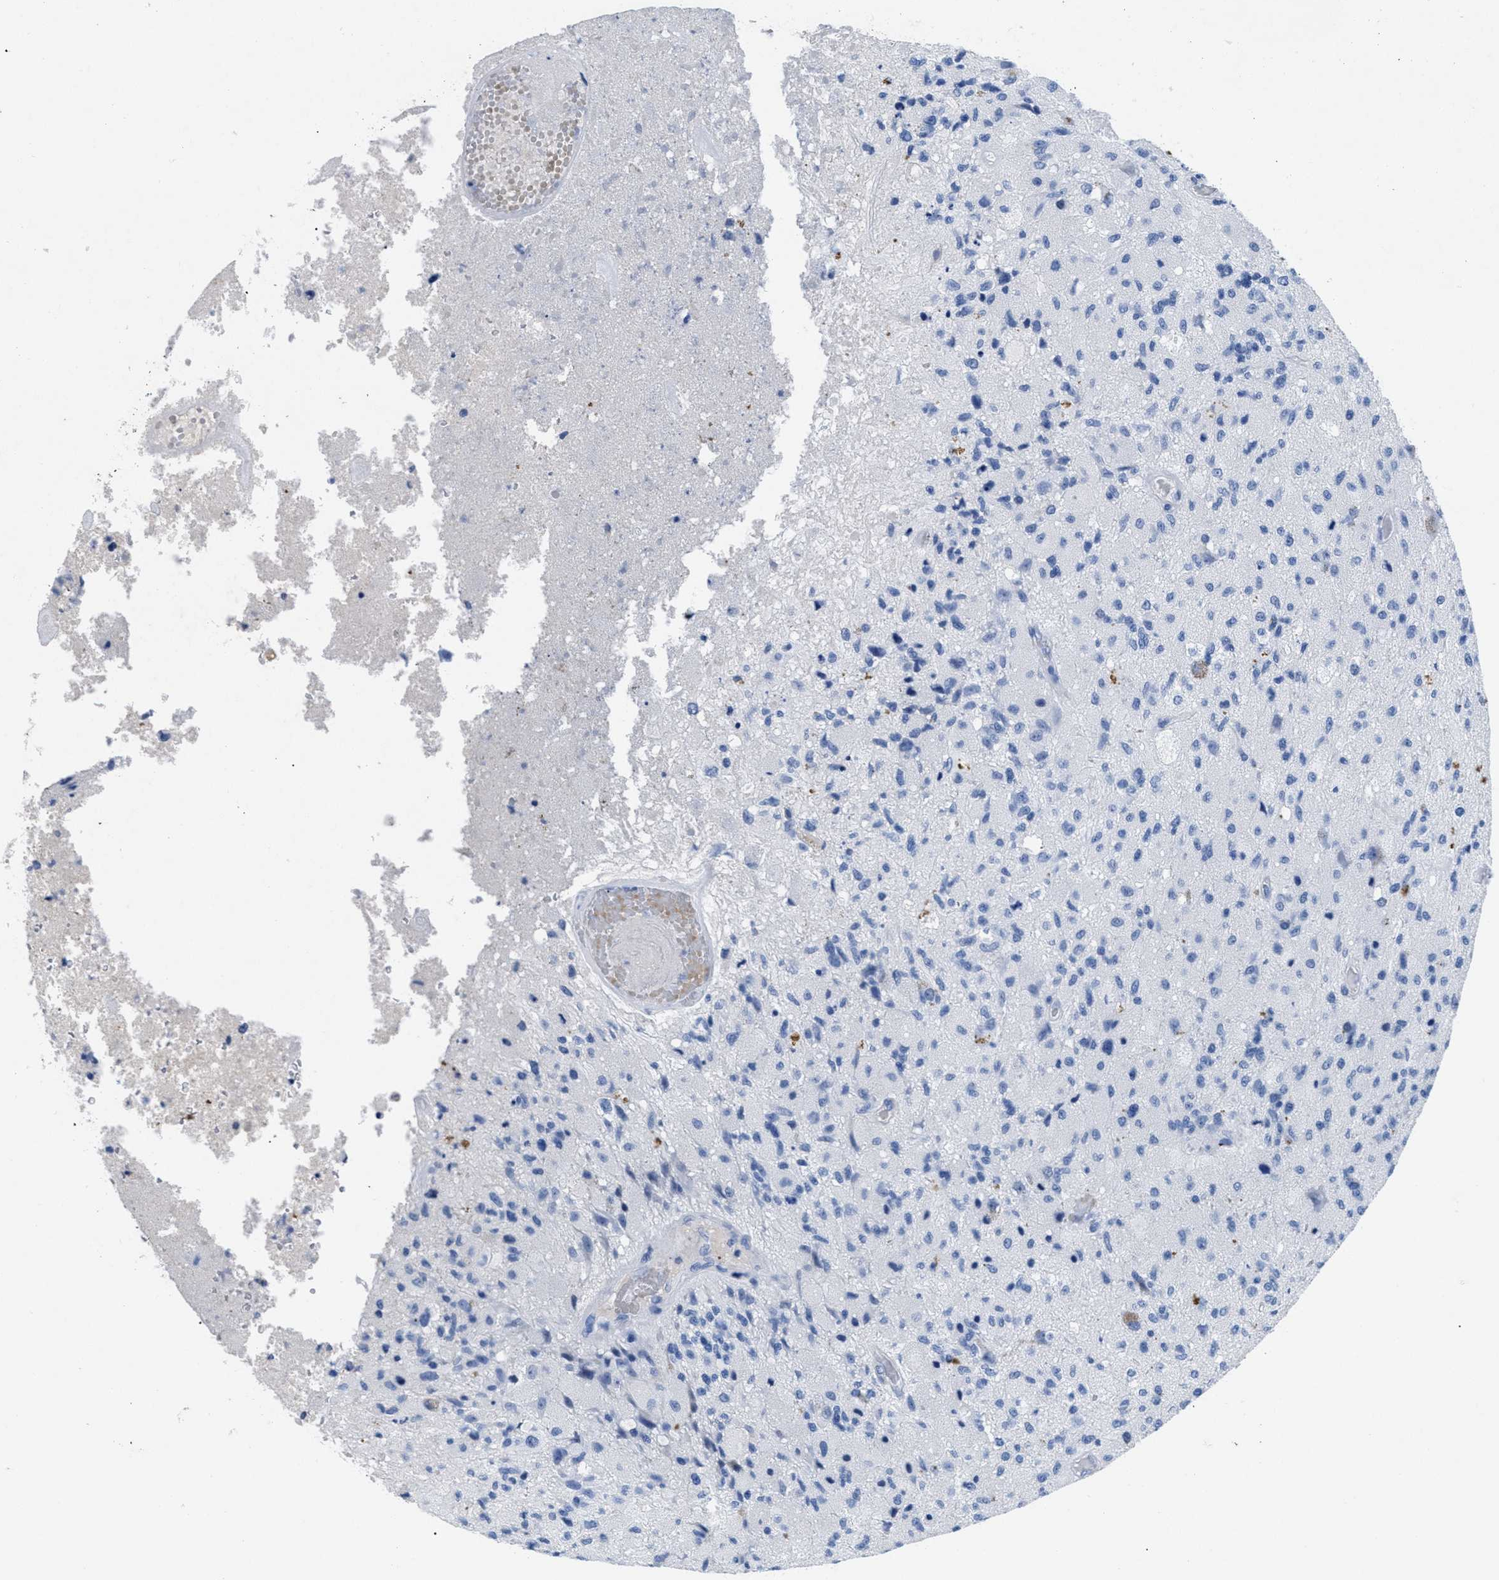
{"staining": {"intensity": "negative", "quantity": "none", "location": "none"}, "tissue": "glioma", "cell_type": "Tumor cells", "image_type": "cancer", "snomed": [{"axis": "morphology", "description": "Normal tissue, NOS"}, {"axis": "morphology", "description": "Glioma, malignant, High grade"}, {"axis": "topography", "description": "Cerebral cortex"}], "caption": "Protein analysis of high-grade glioma (malignant) demonstrates no significant positivity in tumor cells.", "gene": "TMEM68", "patient": {"sex": "male", "age": 77}}